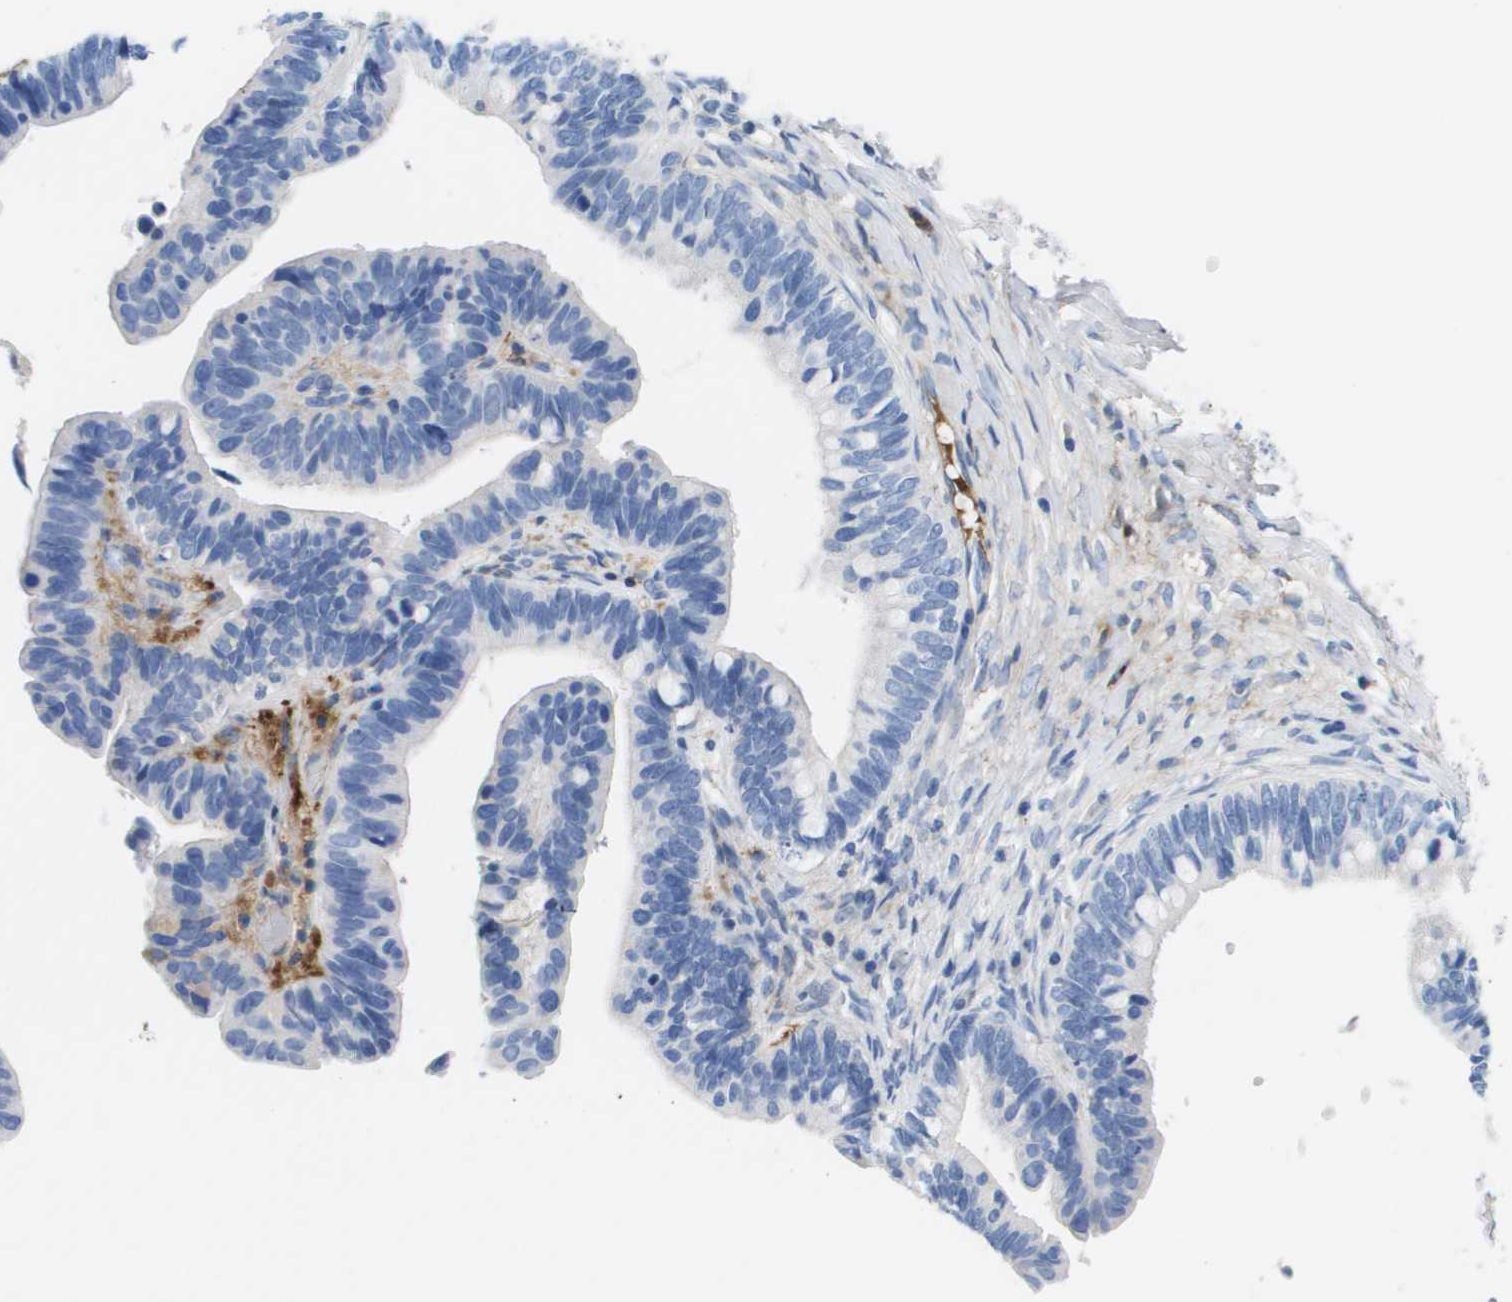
{"staining": {"intensity": "negative", "quantity": "none", "location": "none"}, "tissue": "ovarian cancer", "cell_type": "Tumor cells", "image_type": "cancer", "snomed": [{"axis": "morphology", "description": "Cystadenocarcinoma, serous, NOS"}, {"axis": "topography", "description": "Ovary"}], "caption": "Tumor cells show no significant protein expression in ovarian cancer (serous cystadenocarcinoma).", "gene": "APOA1", "patient": {"sex": "female", "age": 56}}